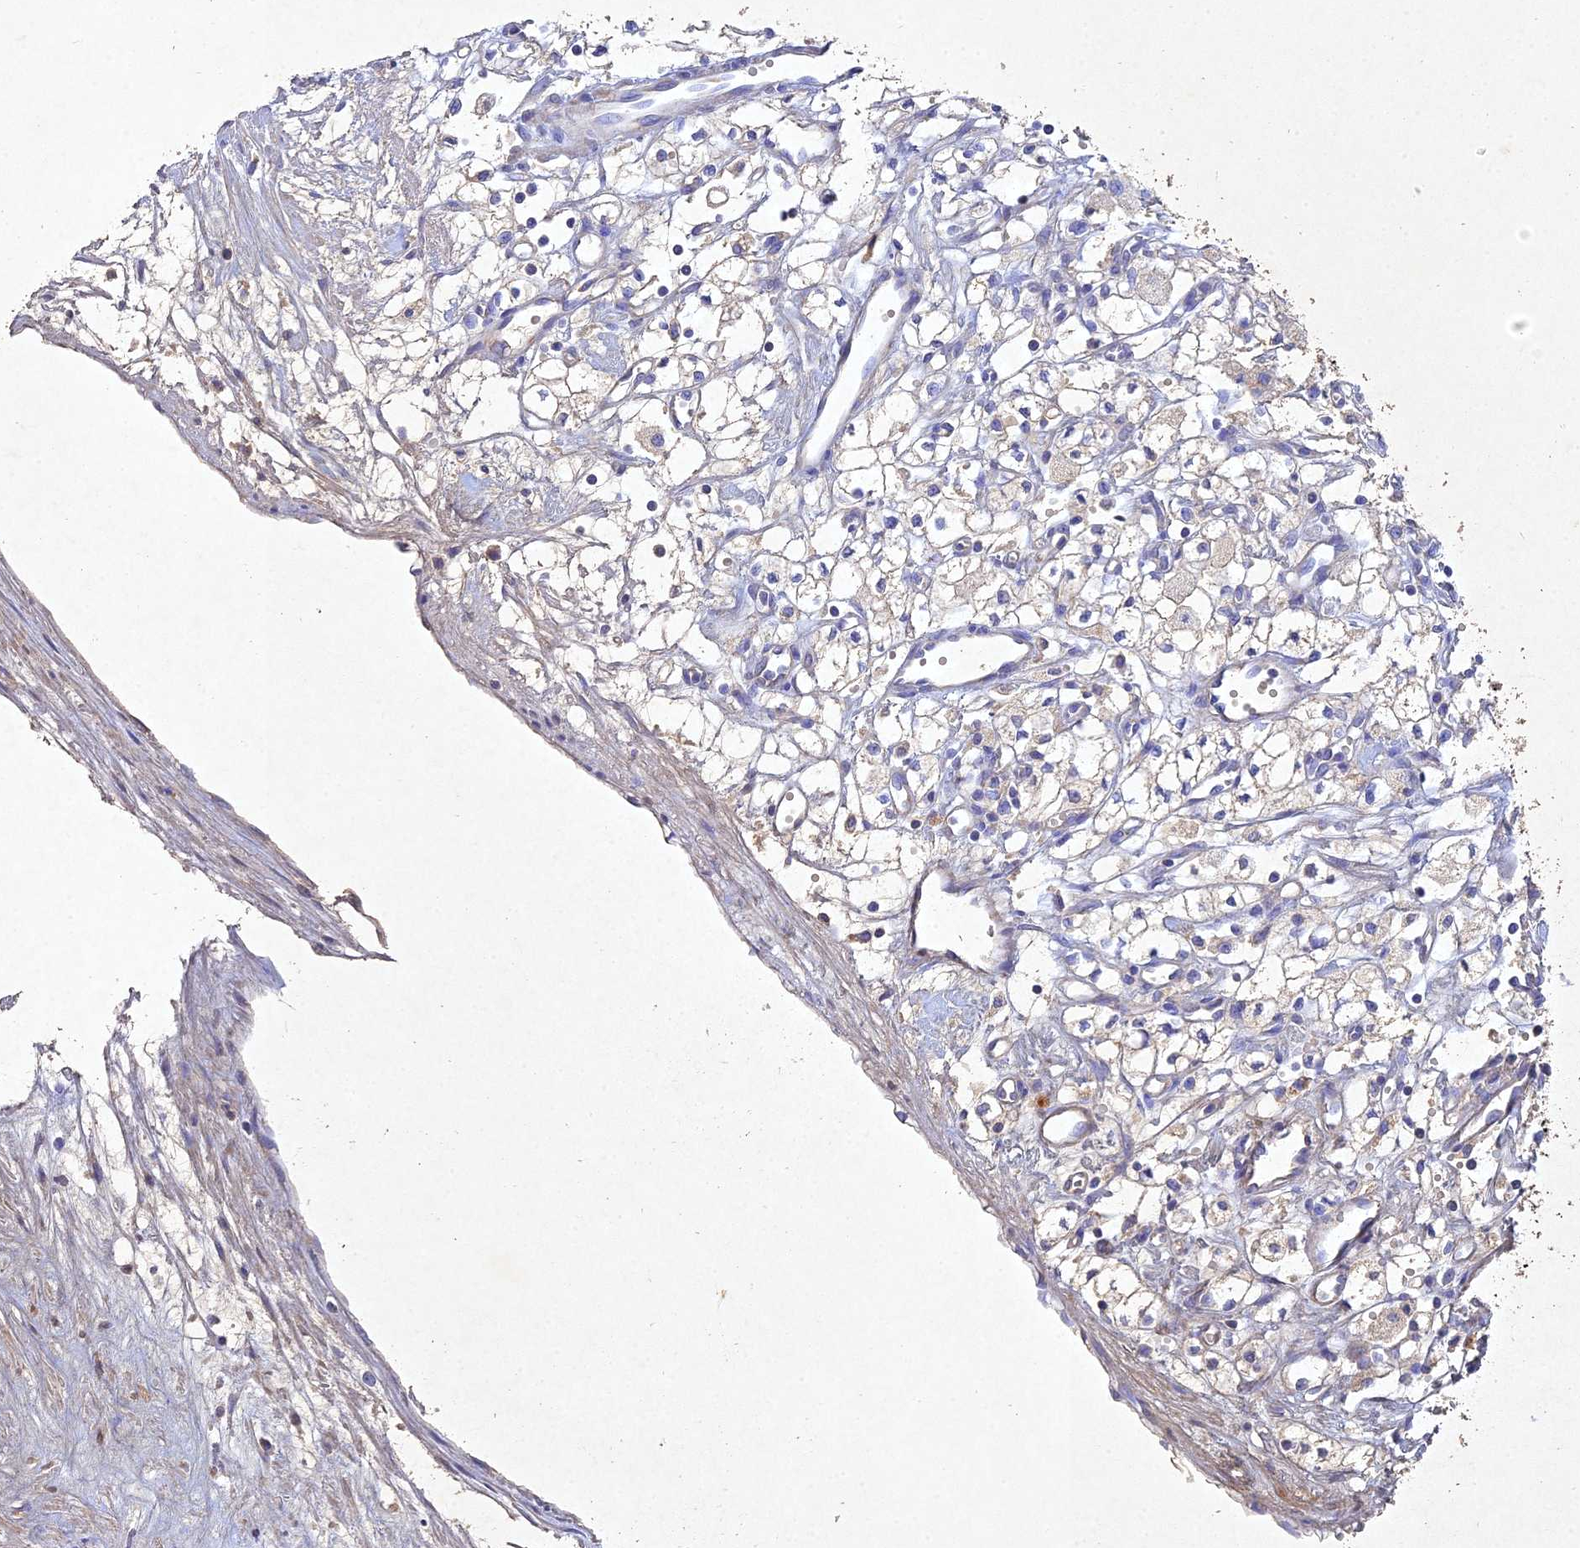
{"staining": {"intensity": "negative", "quantity": "none", "location": "none"}, "tissue": "renal cancer", "cell_type": "Tumor cells", "image_type": "cancer", "snomed": [{"axis": "morphology", "description": "Adenocarcinoma, NOS"}, {"axis": "topography", "description": "Kidney"}], "caption": "Renal cancer was stained to show a protein in brown. There is no significant positivity in tumor cells.", "gene": "NDUFV1", "patient": {"sex": "male", "age": 59}}